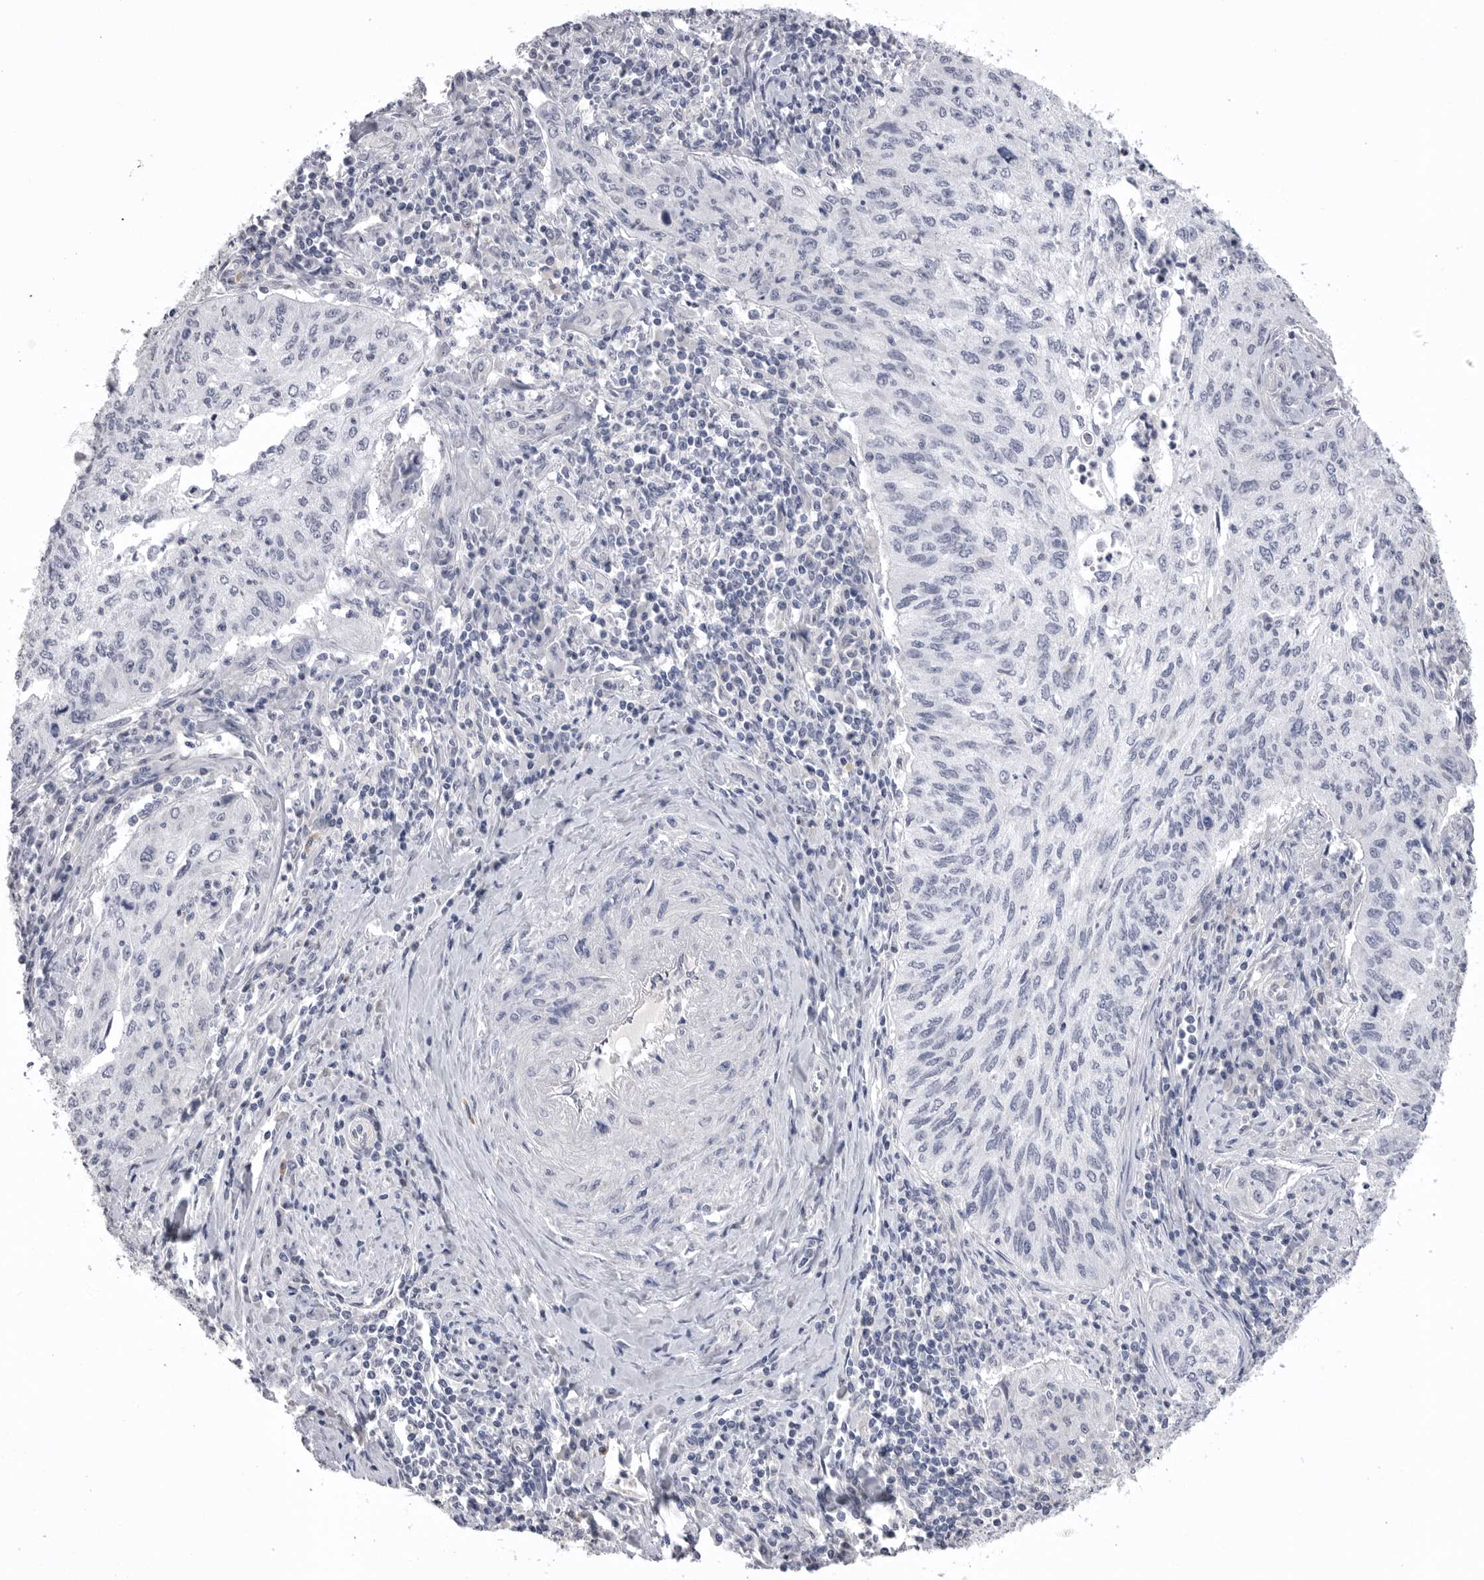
{"staining": {"intensity": "negative", "quantity": "none", "location": "none"}, "tissue": "cervical cancer", "cell_type": "Tumor cells", "image_type": "cancer", "snomed": [{"axis": "morphology", "description": "Squamous cell carcinoma, NOS"}, {"axis": "topography", "description": "Cervix"}], "caption": "Immunohistochemistry micrograph of neoplastic tissue: cervical cancer (squamous cell carcinoma) stained with DAB (3,3'-diaminobenzidine) demonstrates no significant protein staining in tumor cells.", "gene": "DLGAP3", "patient": {"sex": "female", "age": 30}}